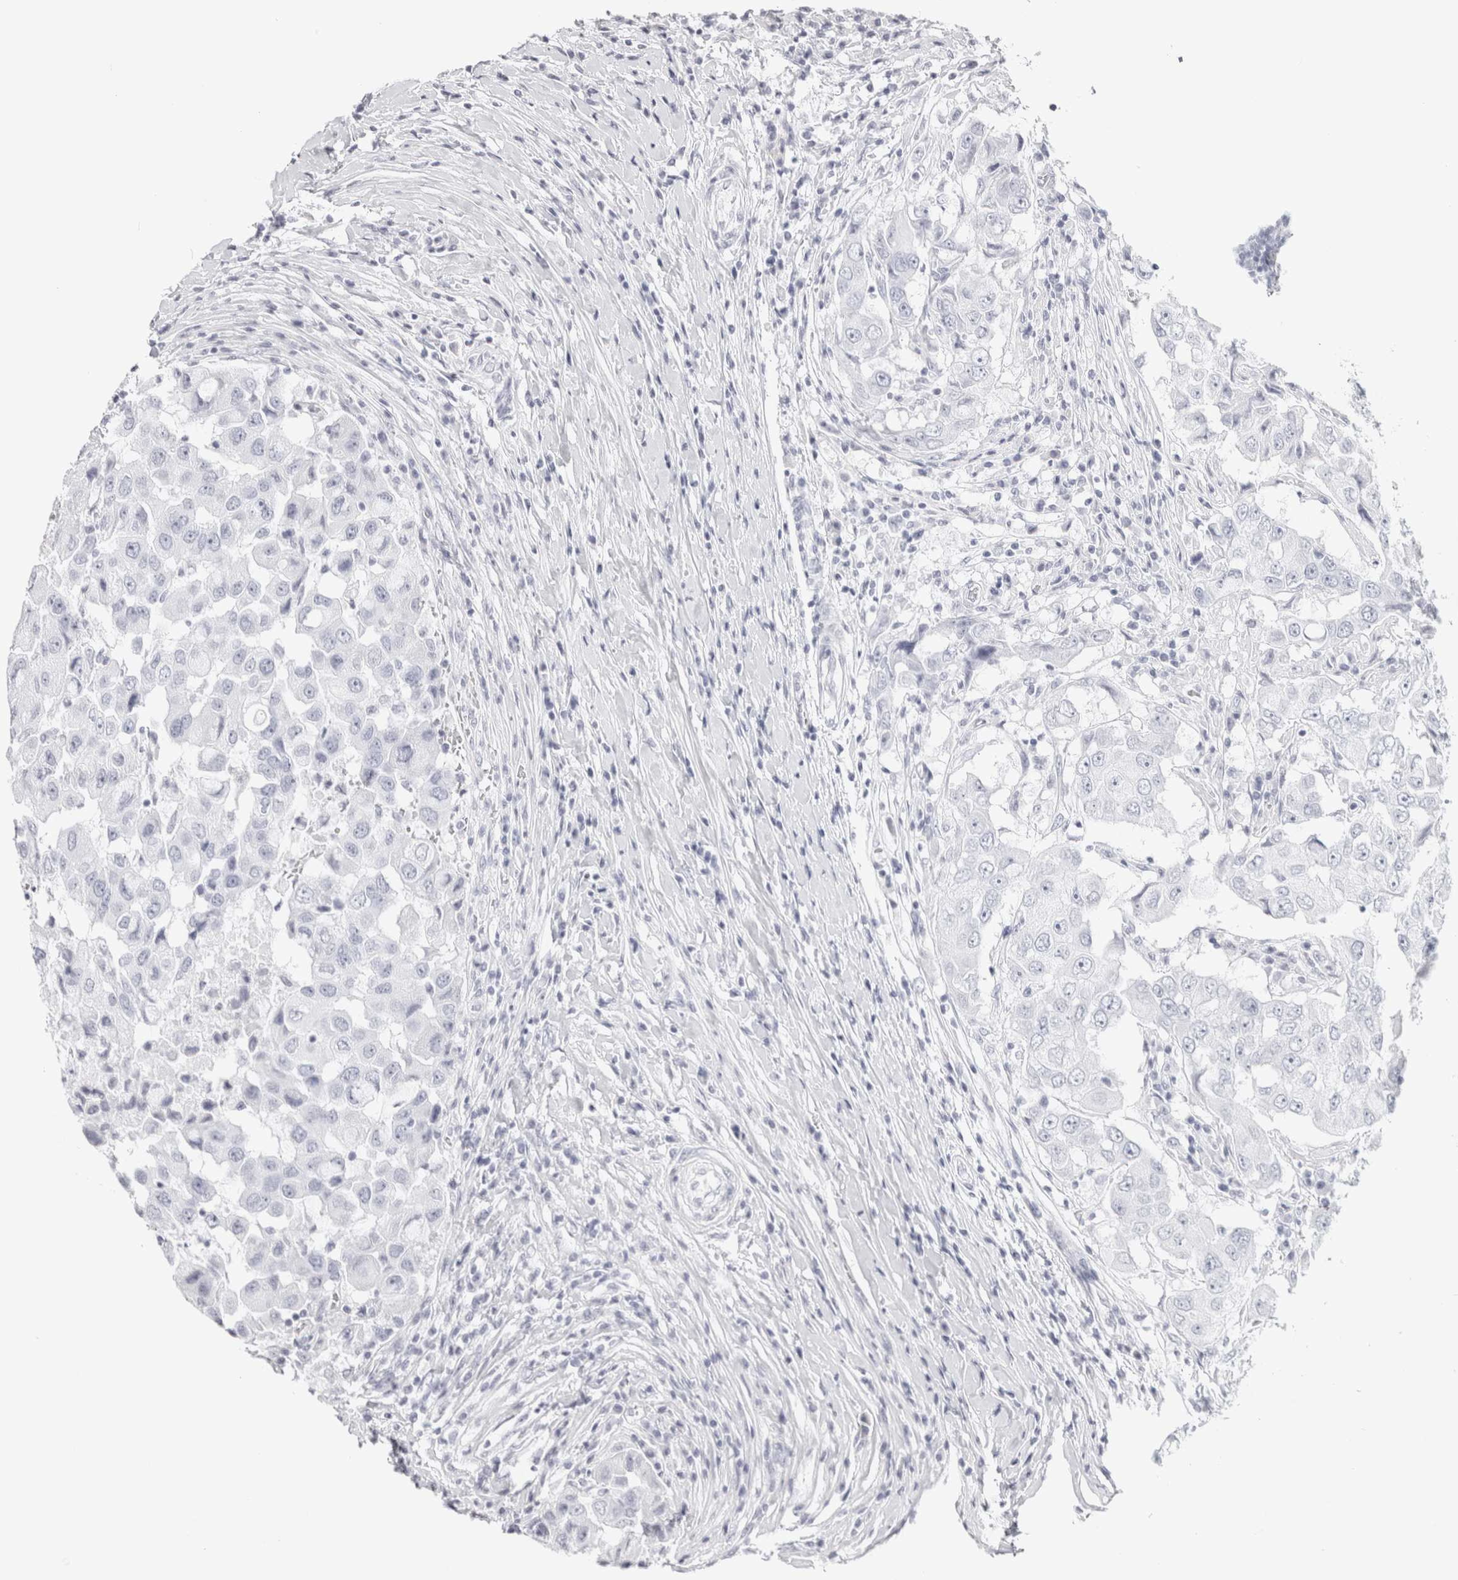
{"staining": {"intensity": "negative", "quantity": "none", "location": "none"}, "tissue": "breast cancer", "cell_type": "Tumor cells", "image_type": "cancer", "snomed": [{"axis": "morphology", "description": "Duct carcinoma"}, {"axis": "topography", "description": "Breast"}], "caption": "DAB (3,3'-diaminobenzidine) immunohistochemical staining of human breast cancer displays no significant positivity in tumor cells. Nuclei are stained in blue.", "gene": "GARIN1A", "patient": {"sex": "female", "age": 27}}